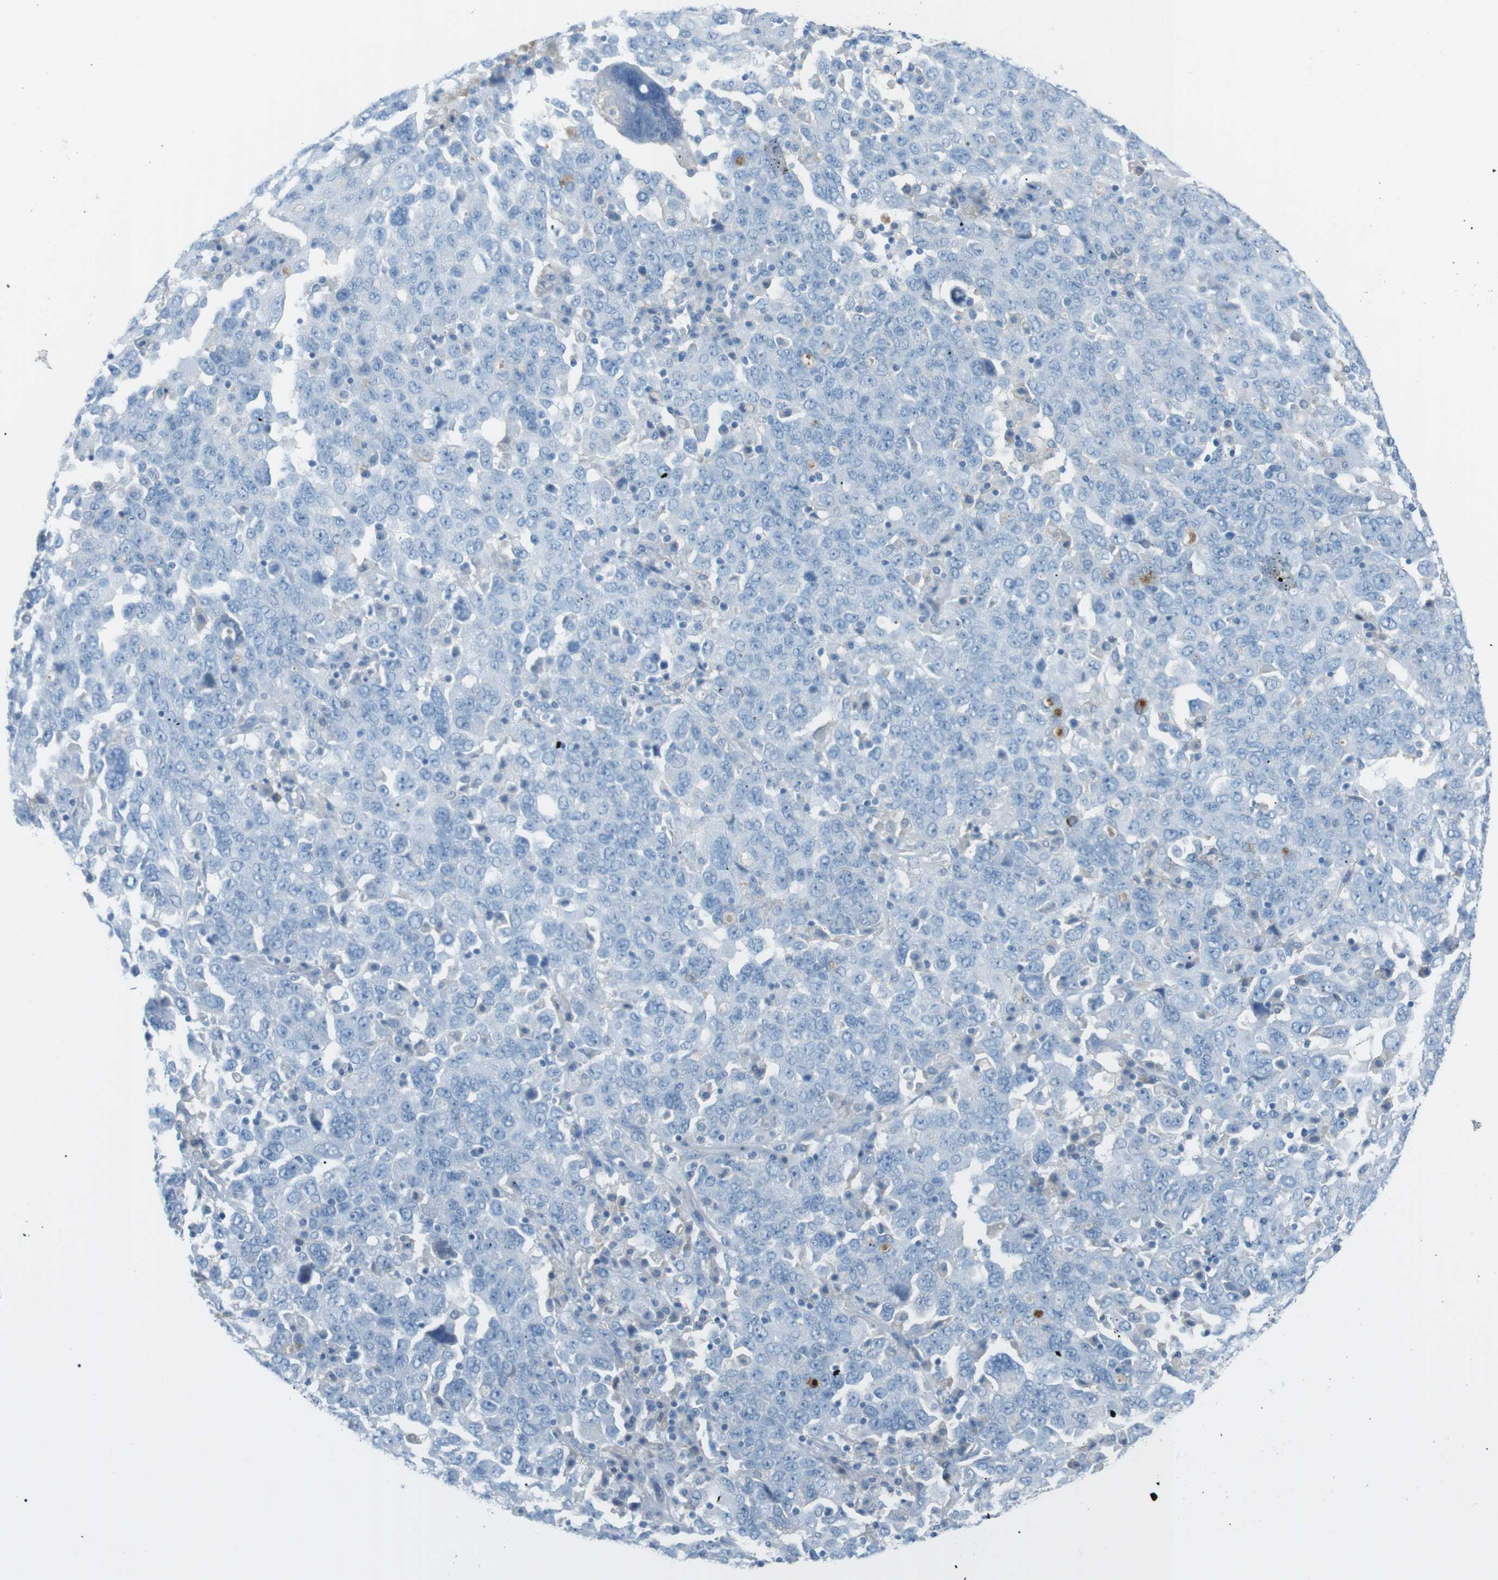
{"staining": {"intensity": "negative", "quantity": "none", "location": "none"}, "tissue": "ovarian cancer", "cell_type": "Tumor cells", "image_type": "cancer", "snomed": [{"axis": "morphology", "description": "Carcinoma, endometroid"}, {"axis": "topography", "description": "Ovary"}], "caption": "This is an immunohistochemistry (IHC) image of human ovarian endometroid carcinoma. There is no staining in tumor cells.", "gene": "AZGP1", "patient": {"sex": "female", "age": 62}}